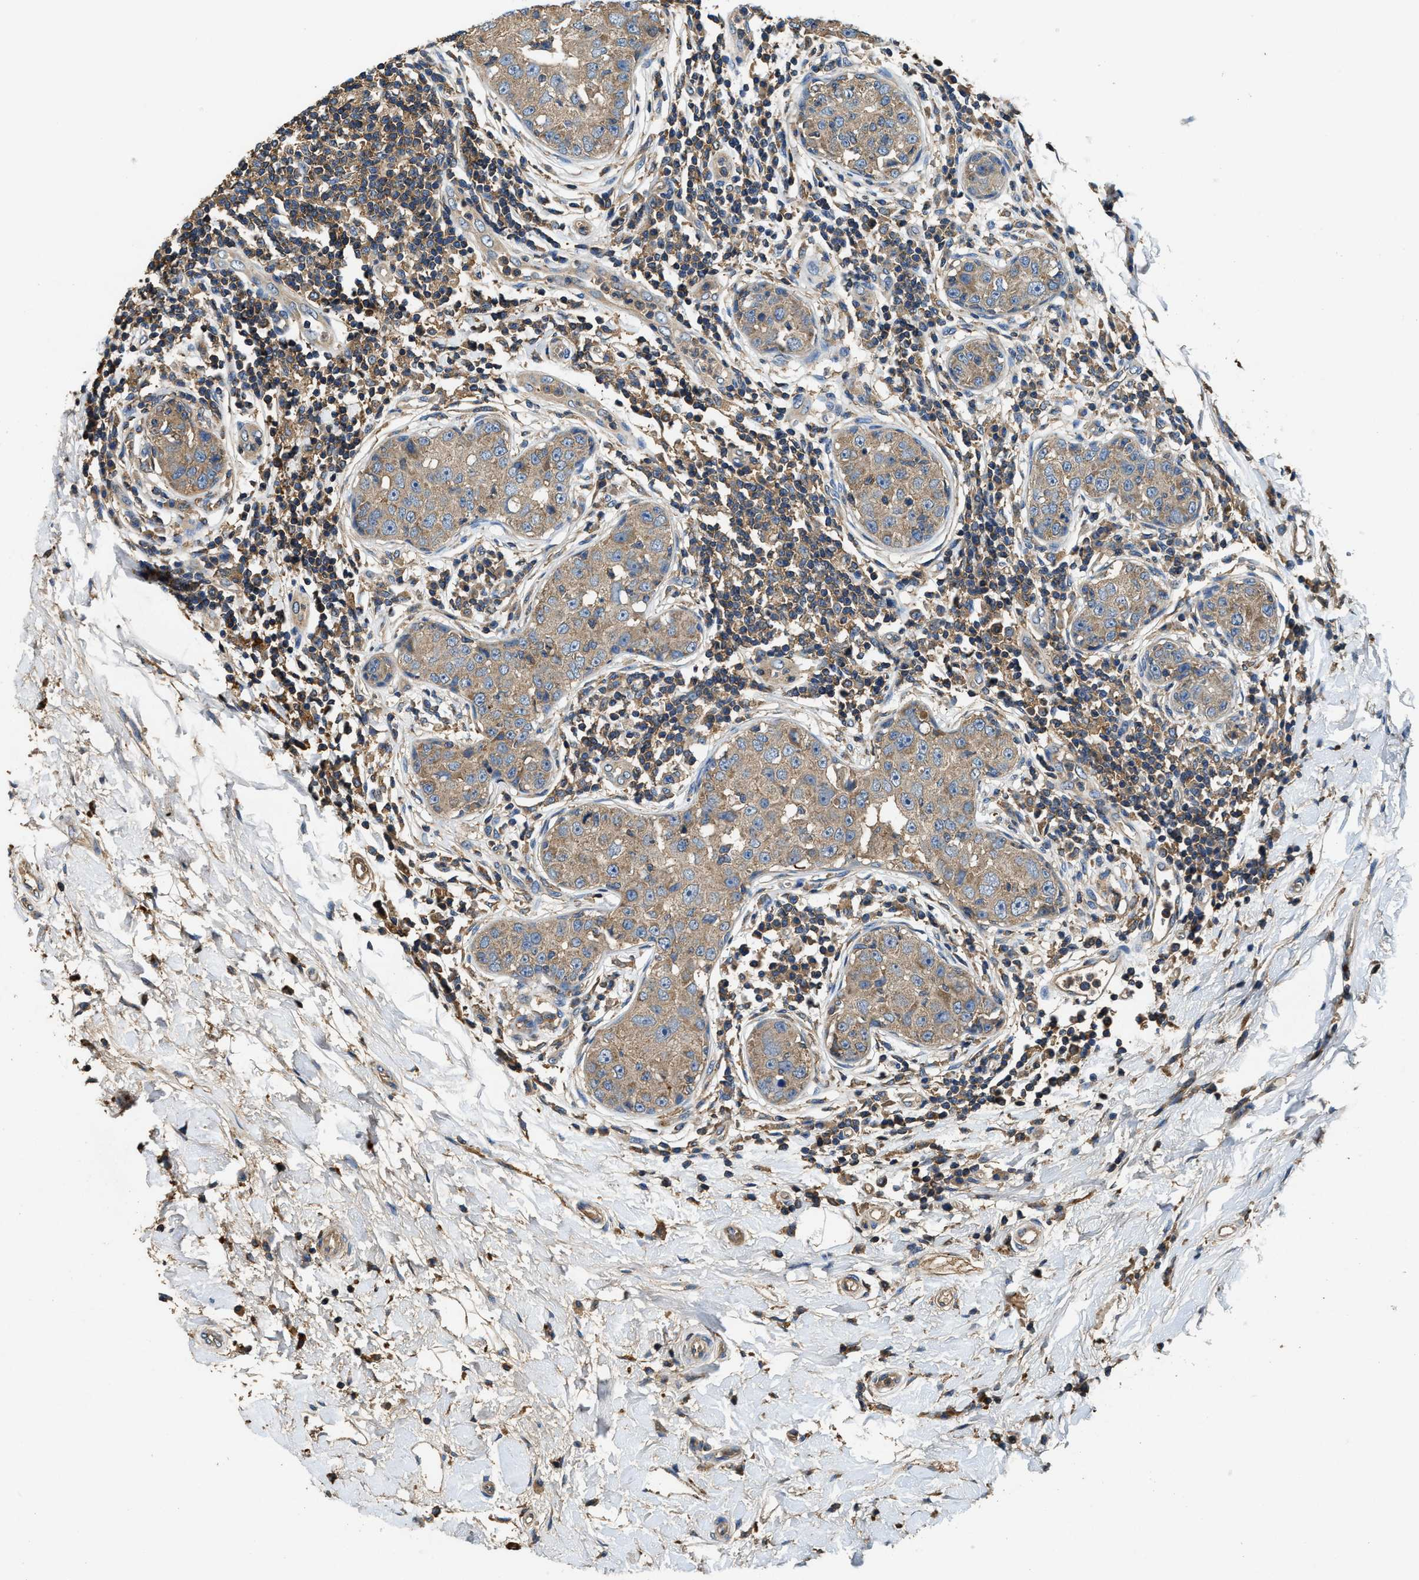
{"staining": {"intensity": "weak", "quantity": ">75%", "location": "cytoplasmic/membranous"}, "tissue": "breast cancer", "cell_type": "Tumor cells", "image_type": "cancer", "snomed": [{"axis": "morphology", "description": "Duct carcinoma"}, {"axis": "topography", "description": "Breast"}], "caption": "IHC of human breast cancer (invasive ductal carcinoma) reveals low levels of weak cytoplasmic/membranous positivity in approximately >75% of tumor cells.", "gene": "BLOC1S1", "patient": {"sex": "female", "age": 27}}